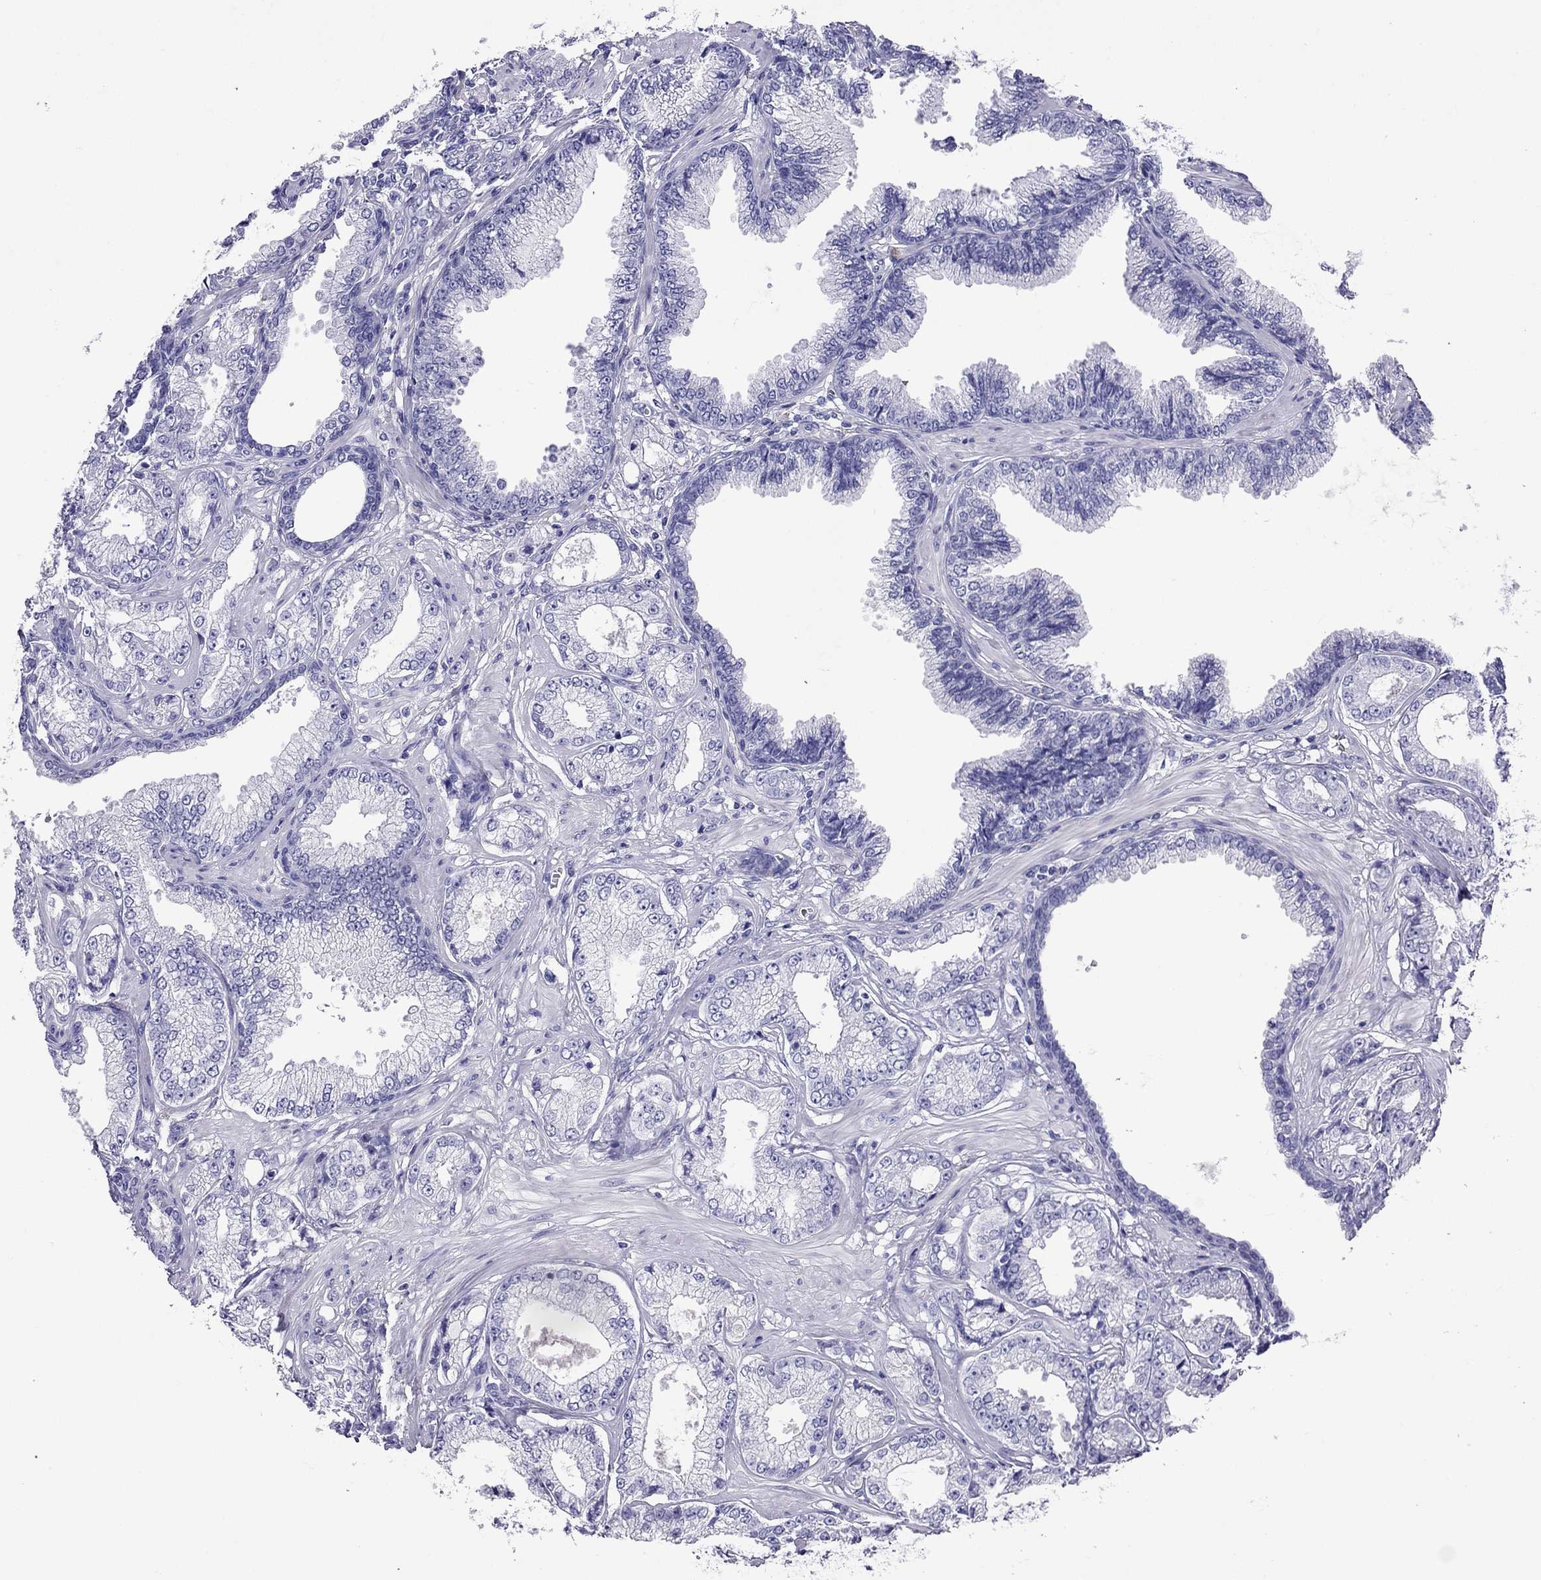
{"staining": {"intensity": "negative", "quantity": "none", "location": "none"}, "tissue": "prostate cancer", "cell_type": "Tumor cells", "image_type": "cancer", "snomed": [{"axis": "morphology", "description": "Adenocarcinoma, NOS"}, {"axis": "topography", "description": "Prostate"}], "caption": "IHC micrograph of neoplastic tissue: adenocarcinoma (prostate) stained with DAB (3,3'-diaminobenzidine) demonstrates no significant protein positivity in tumor cells.", "gene": "ARR3", "patient": {"sex": "male", "age": 64}}